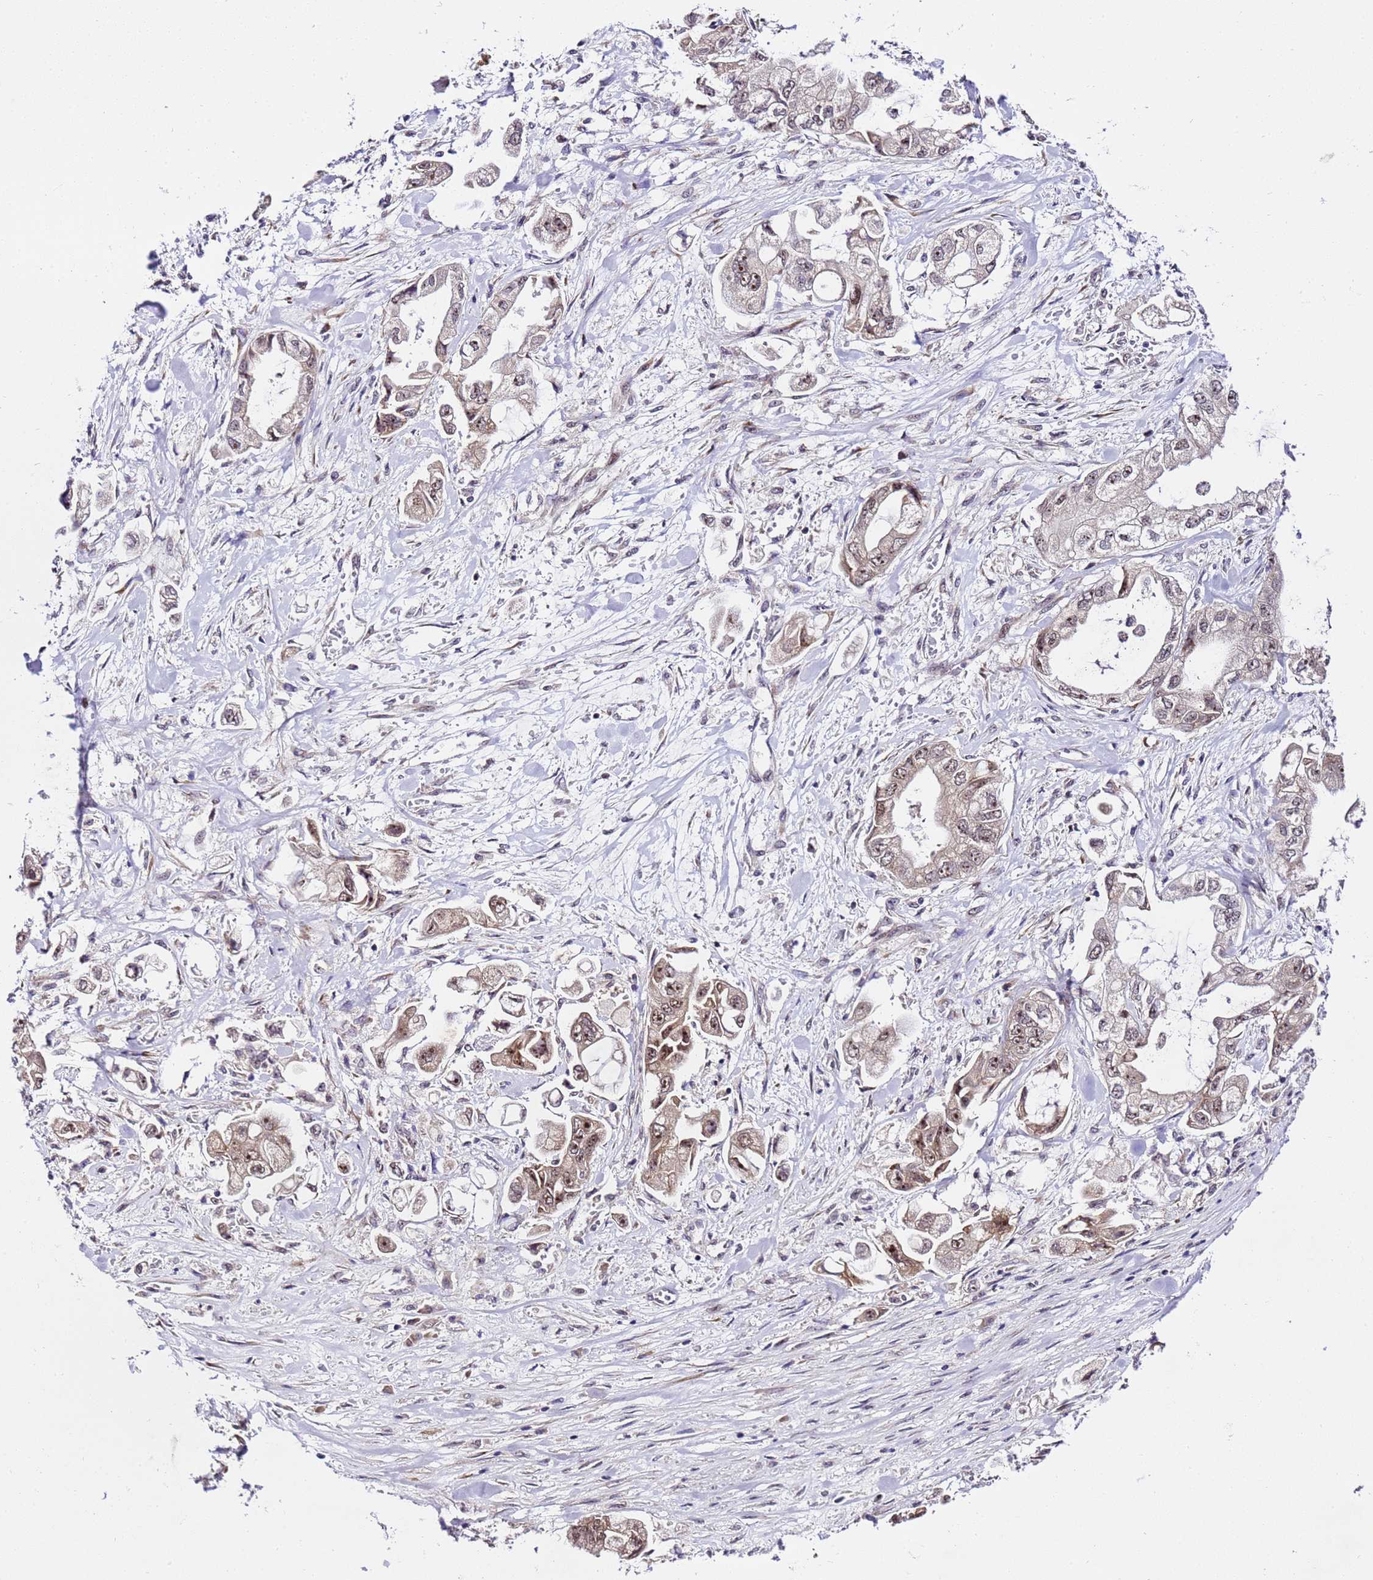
{"staining": {"intensity": "moderate", "quantity": ">75%", "location": "nuclear"}, "tissue": "stomach cancer", "cell_type": "Tumor cells", "image_type": "cancer", "snomed": [{"axis": "morphology", "description": "Adenocarcinoma, NOS"}, {"axis": "topography", "description": "Stomach"}], "caption": "Stomach cancer (adenocarcinoma) stained with a brown dye exhibits moderate nuclear positive expression in about >75% of tumor cells.", "gene": "SLX4IP", "patient": {"sex": "male", "age": 62}}